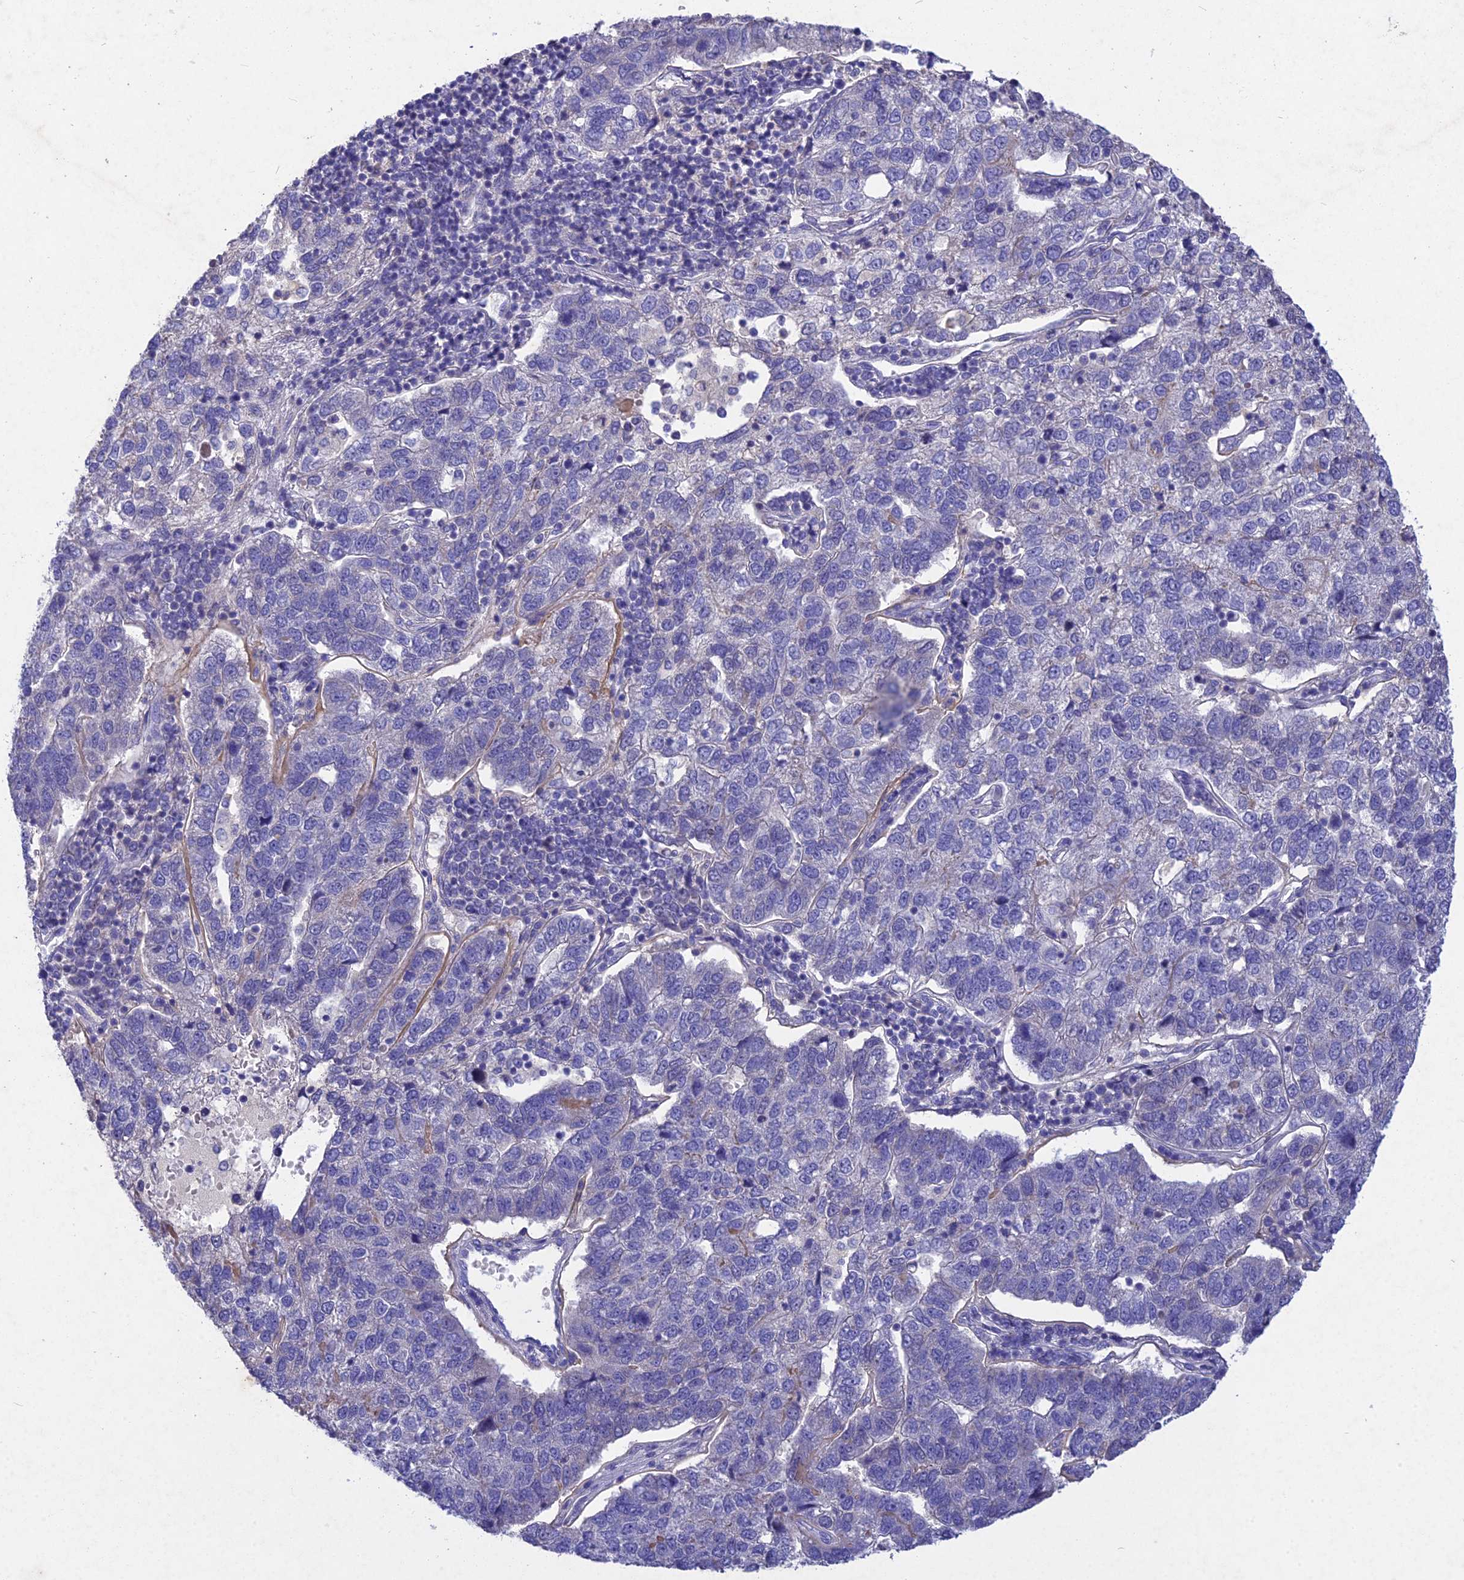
{"staining": {"intensity": "negative", "quantity": "none", "location": "none"}, "tissue": "pancreatic cancer", "cell_type": "Tumor cells", "image_type": "cancer", "snomed": [{"axis": "morphology", "description": "Adenocarcinoma, NOS"}, {"axis": "topography", "description": "Pancreas"}], "caption": "Protein analysis of adenocarcinoma (pancreatic) demonstrates no significant staining in tumor cells. The staining was performed using DAB to visualize the protein expression in brown, while the nuclei were stained in blue with hematoxylin (Magnification: 20x).", "gene": "DEFB119", "patient": {"sex": "female", "age": 61}}